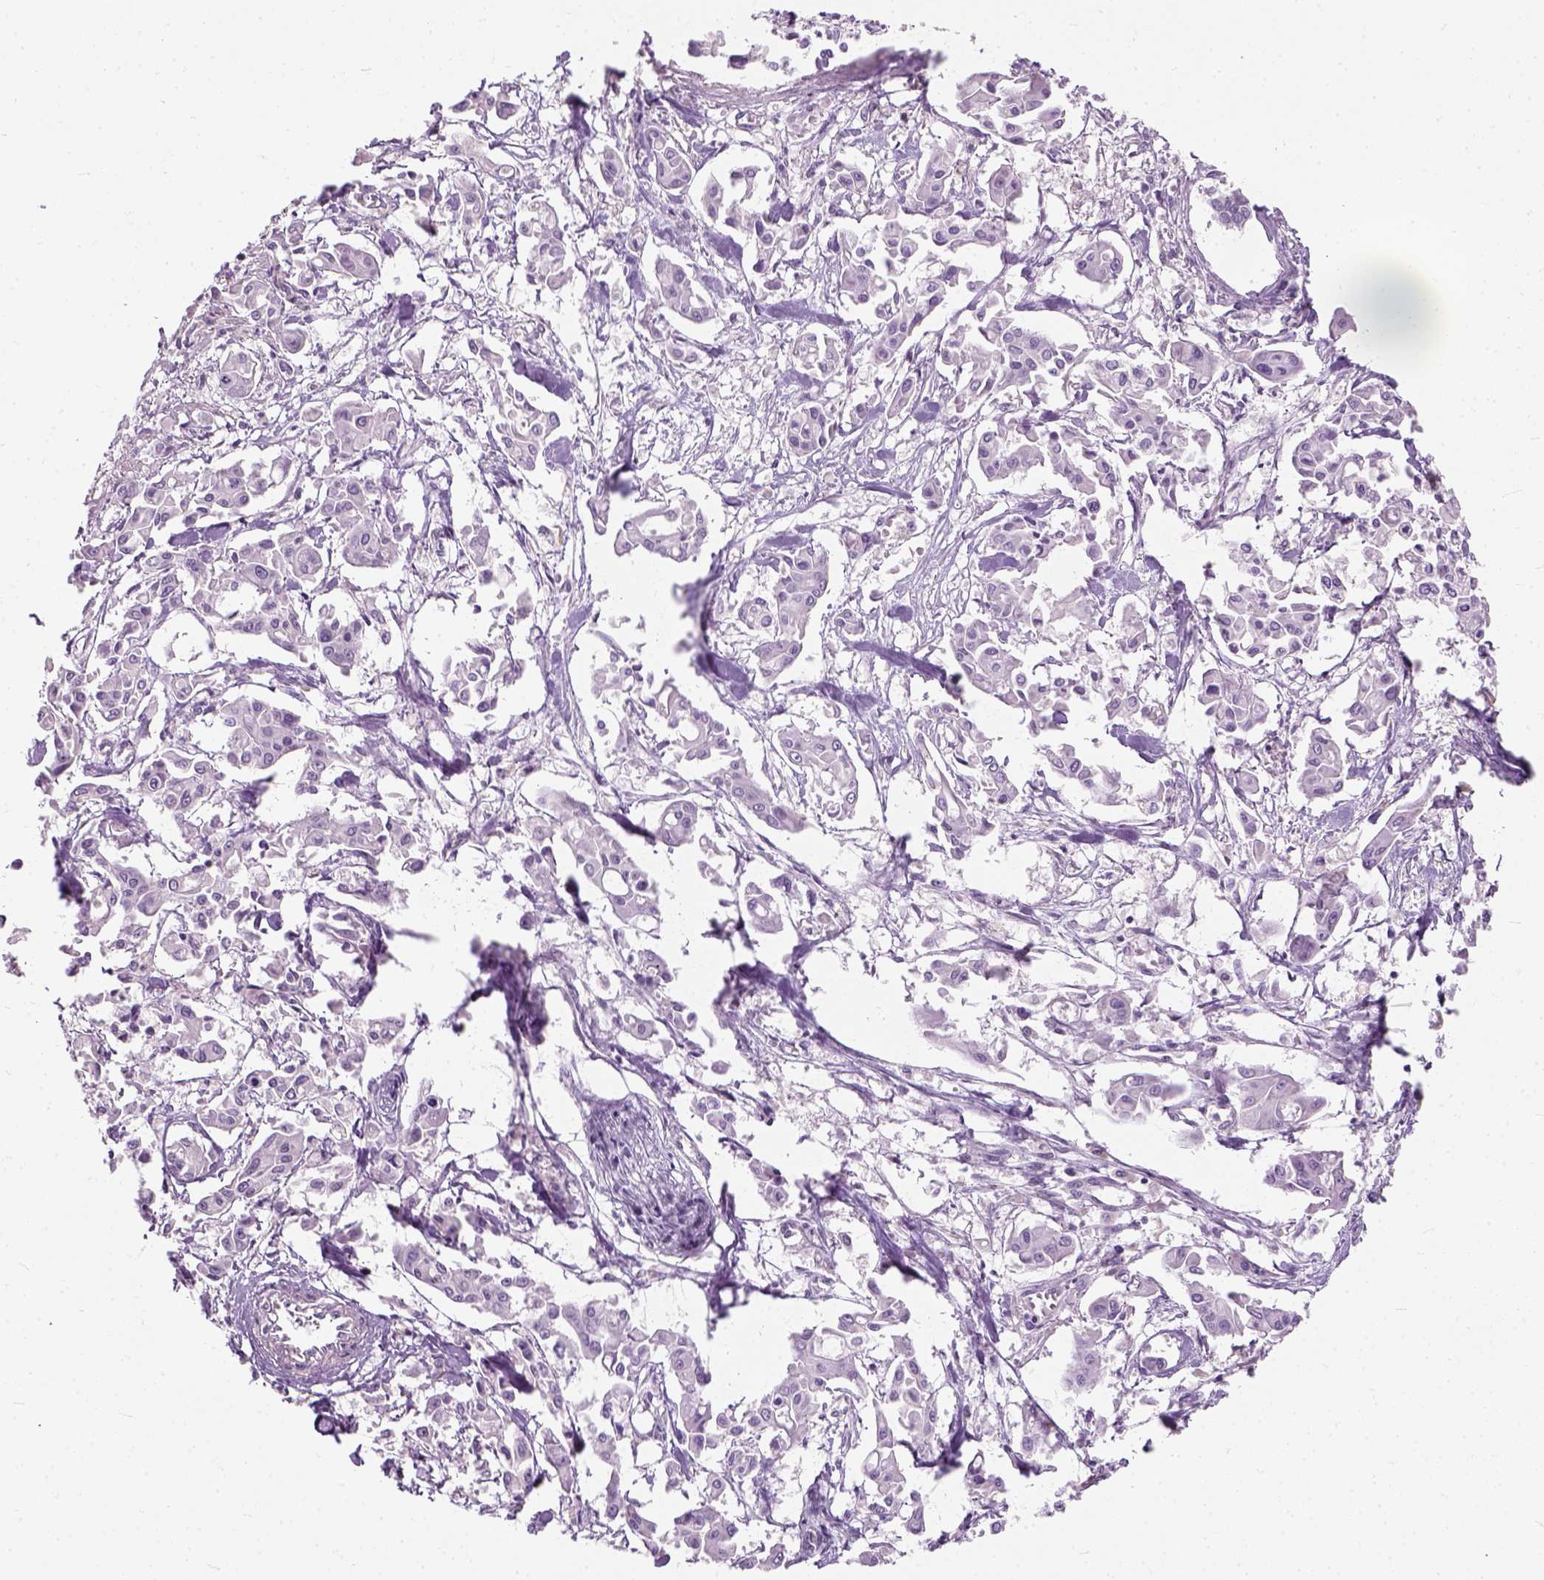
{"staining": {"intensity": "negative", "quantity": "none", "location": "none"}, "tissue": "pancreatic cancer", "cell_type": "Tumor cells", "image_type": "cancer", "snomed": [{"axis": "morphology", "description": "Adenocarcinoma, NOS"}, {"axis": "topography", "description": "Pancreas"}], "caption": "High power microscopy image of an IHC photomicrograph of pancreatic cancer (adenocarcinoma), revealing no significant staining in tumor cells.", "gene": "TRIM72", "patient": {"sex": "male", "age": 61}}